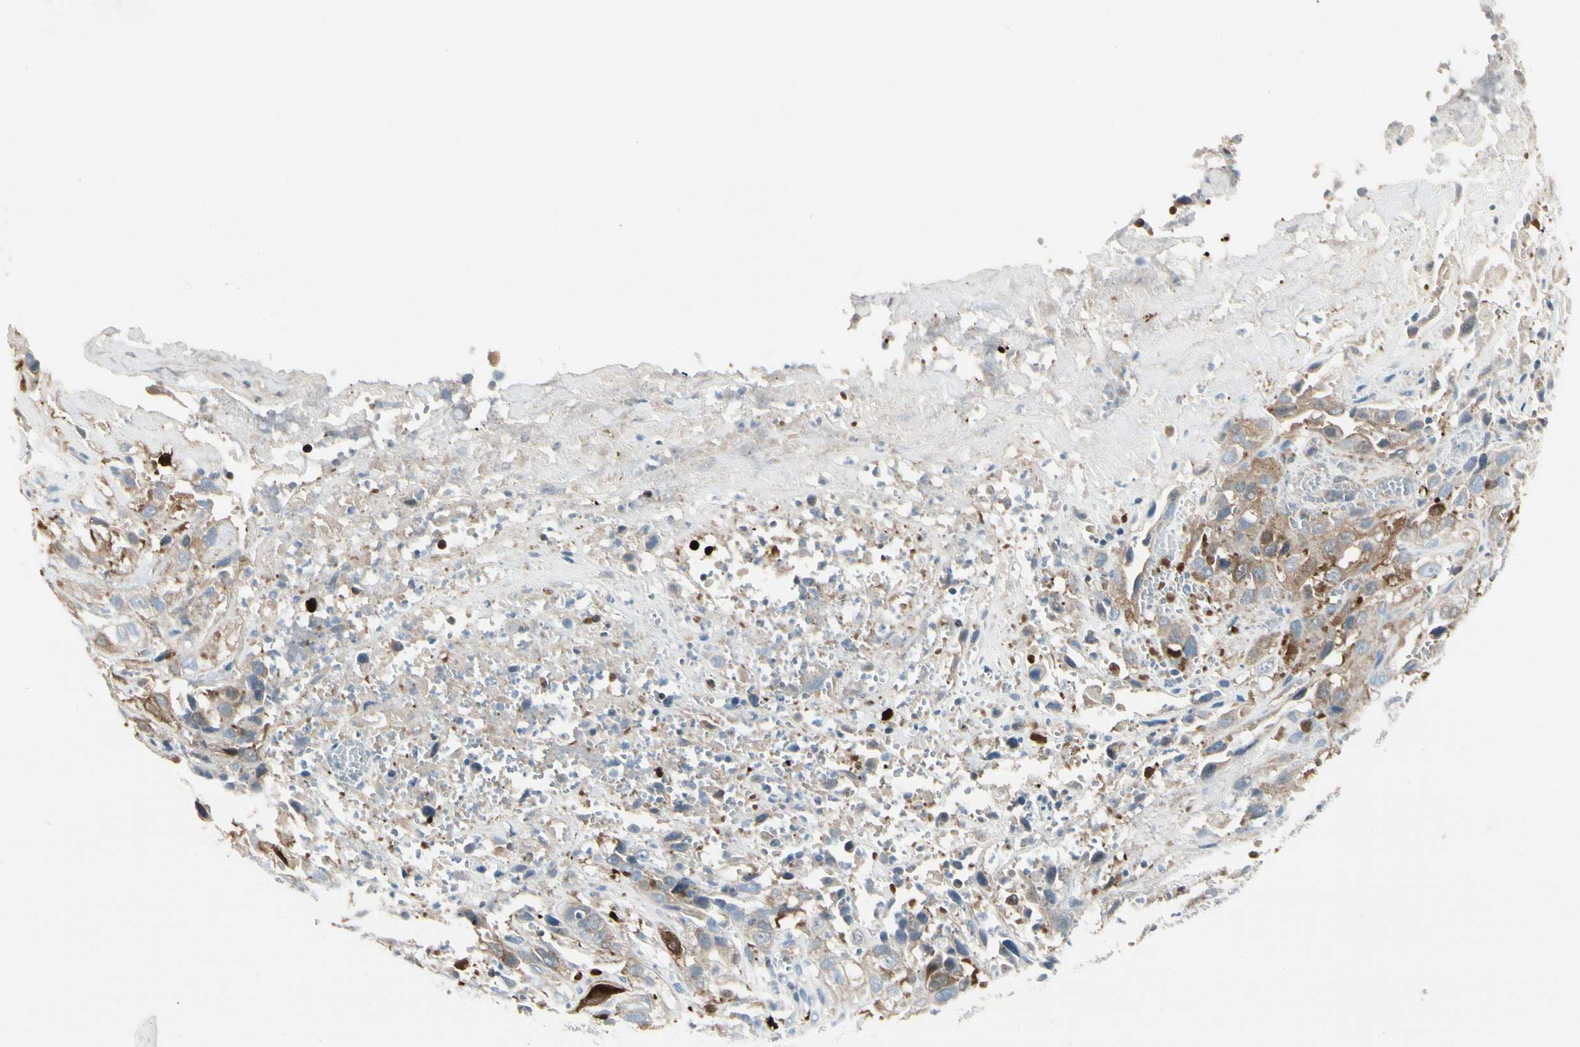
{"staining": {"intensity": "moderate", "quantity": ">75%", "location": "cytoplasmic/membranous"}, "tissue": "cervical cancer", "cell_type": "Tumor cells", "image_type": "cancer", "snomed": [{"axis": "morphology", "description": "Squamous cell carcinoma, NOS"}, {"axis": "topography", "description": "Cervix"}], "caption": "Moderate cytoplasmic/membranous staining is present in about >75% of tumor cells in cervical cancer (squamous cell carcinoma).", "gene": "TRAF1", "patient": {"sex": "female", "age": 32}}